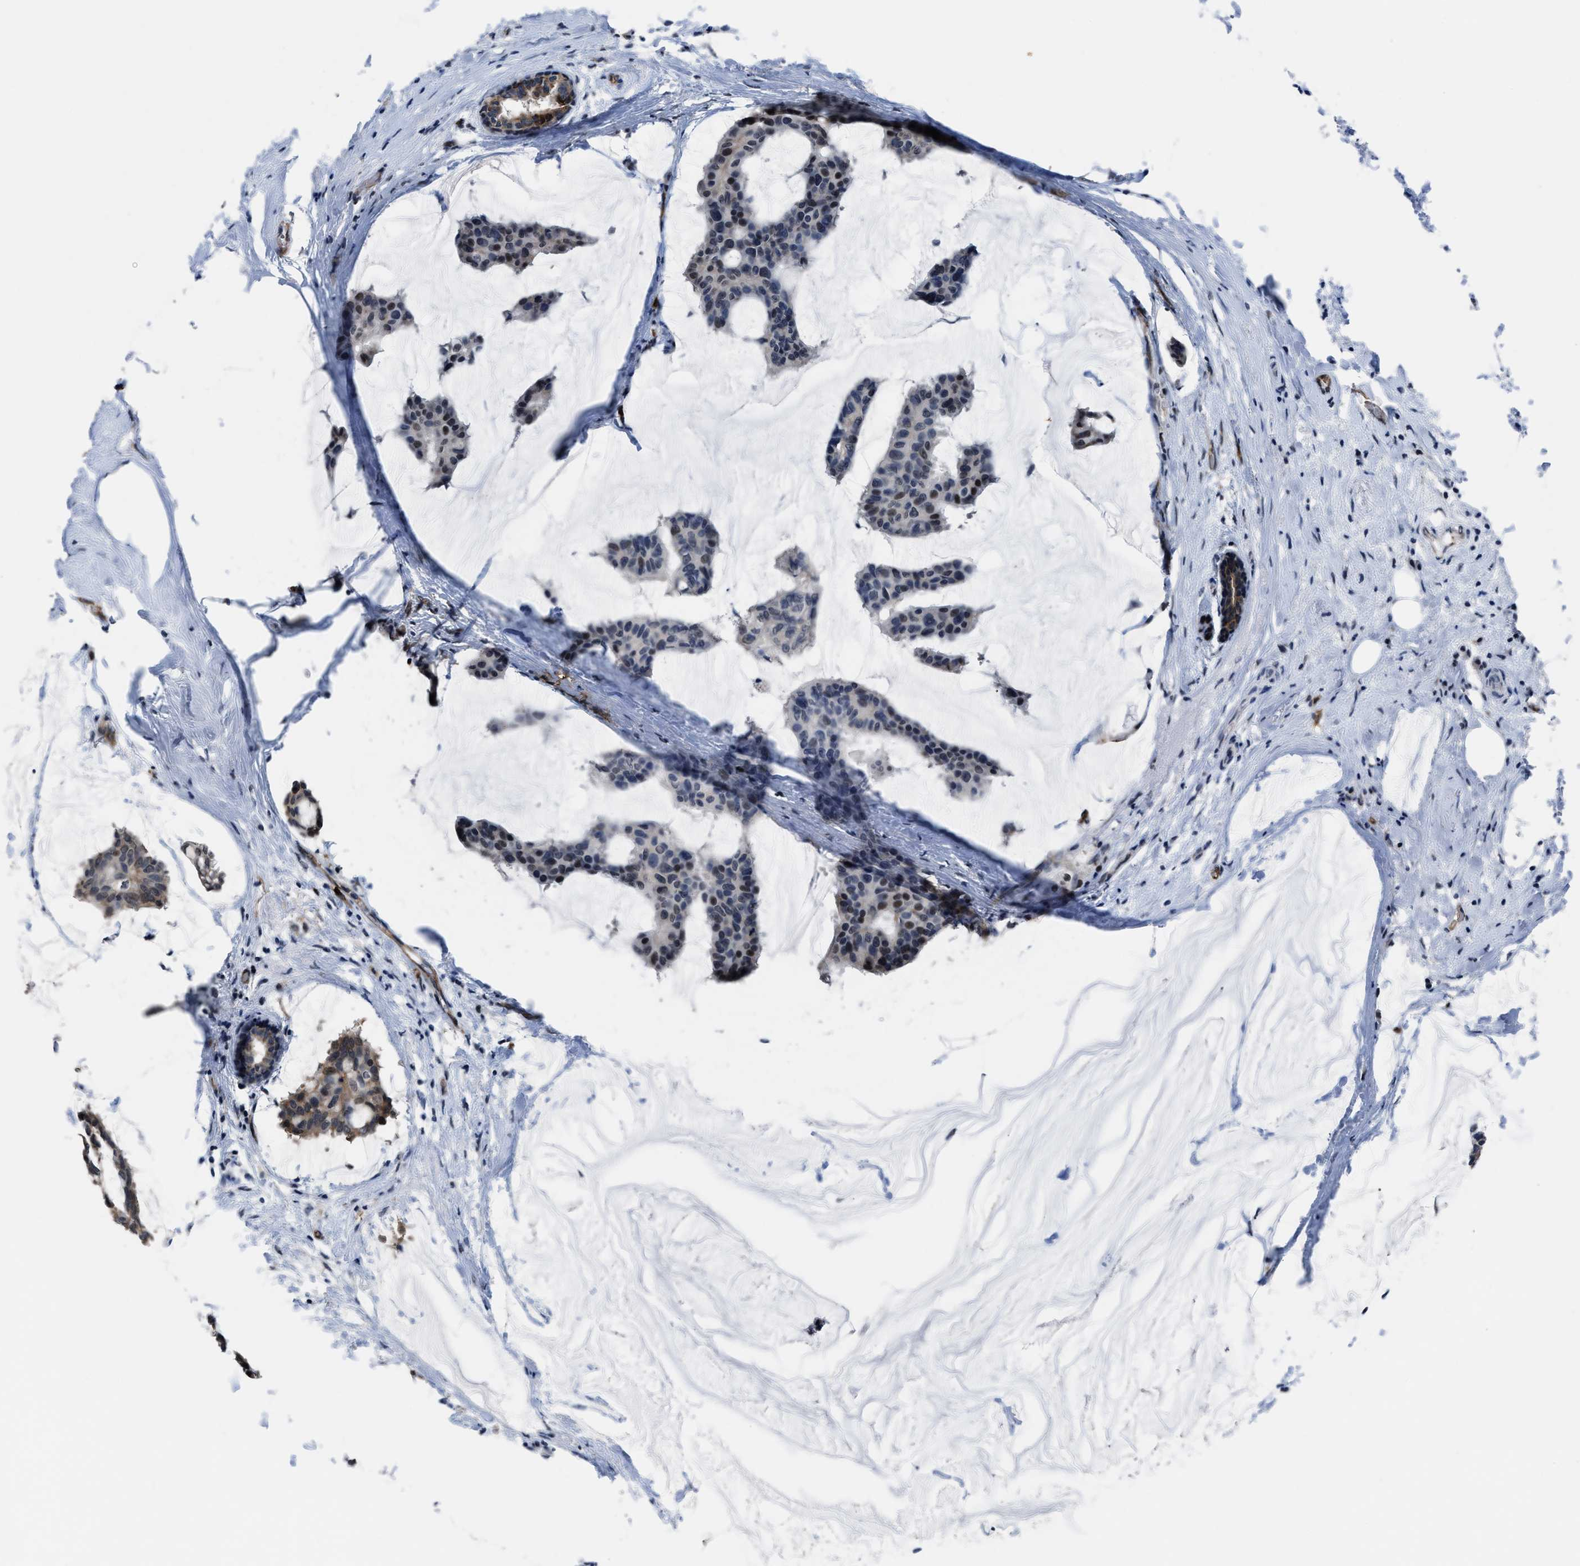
{"staining": {"intensity": "weak", "quantity": "<25%", "location": "cytoplasmic/membranous"}, "tissue": "breast cancer", "cell_type": "Tumor cells", "image_type": "cancer", "snomed": [{"axis": "morphology", "description": "Duct carcinoma"}, {"axis": "topography", "description": "Breast"}], "caption": "High magnification brightfield microscopy of breast cancer (infiltrating ductal carcinoma) stained with DAB (brown) and counterstained with hematoxylin (blue): tumor cells show no significant staining.", "gene": "MARCKSL1", "patient": {"sex": "female", "age": 93}}